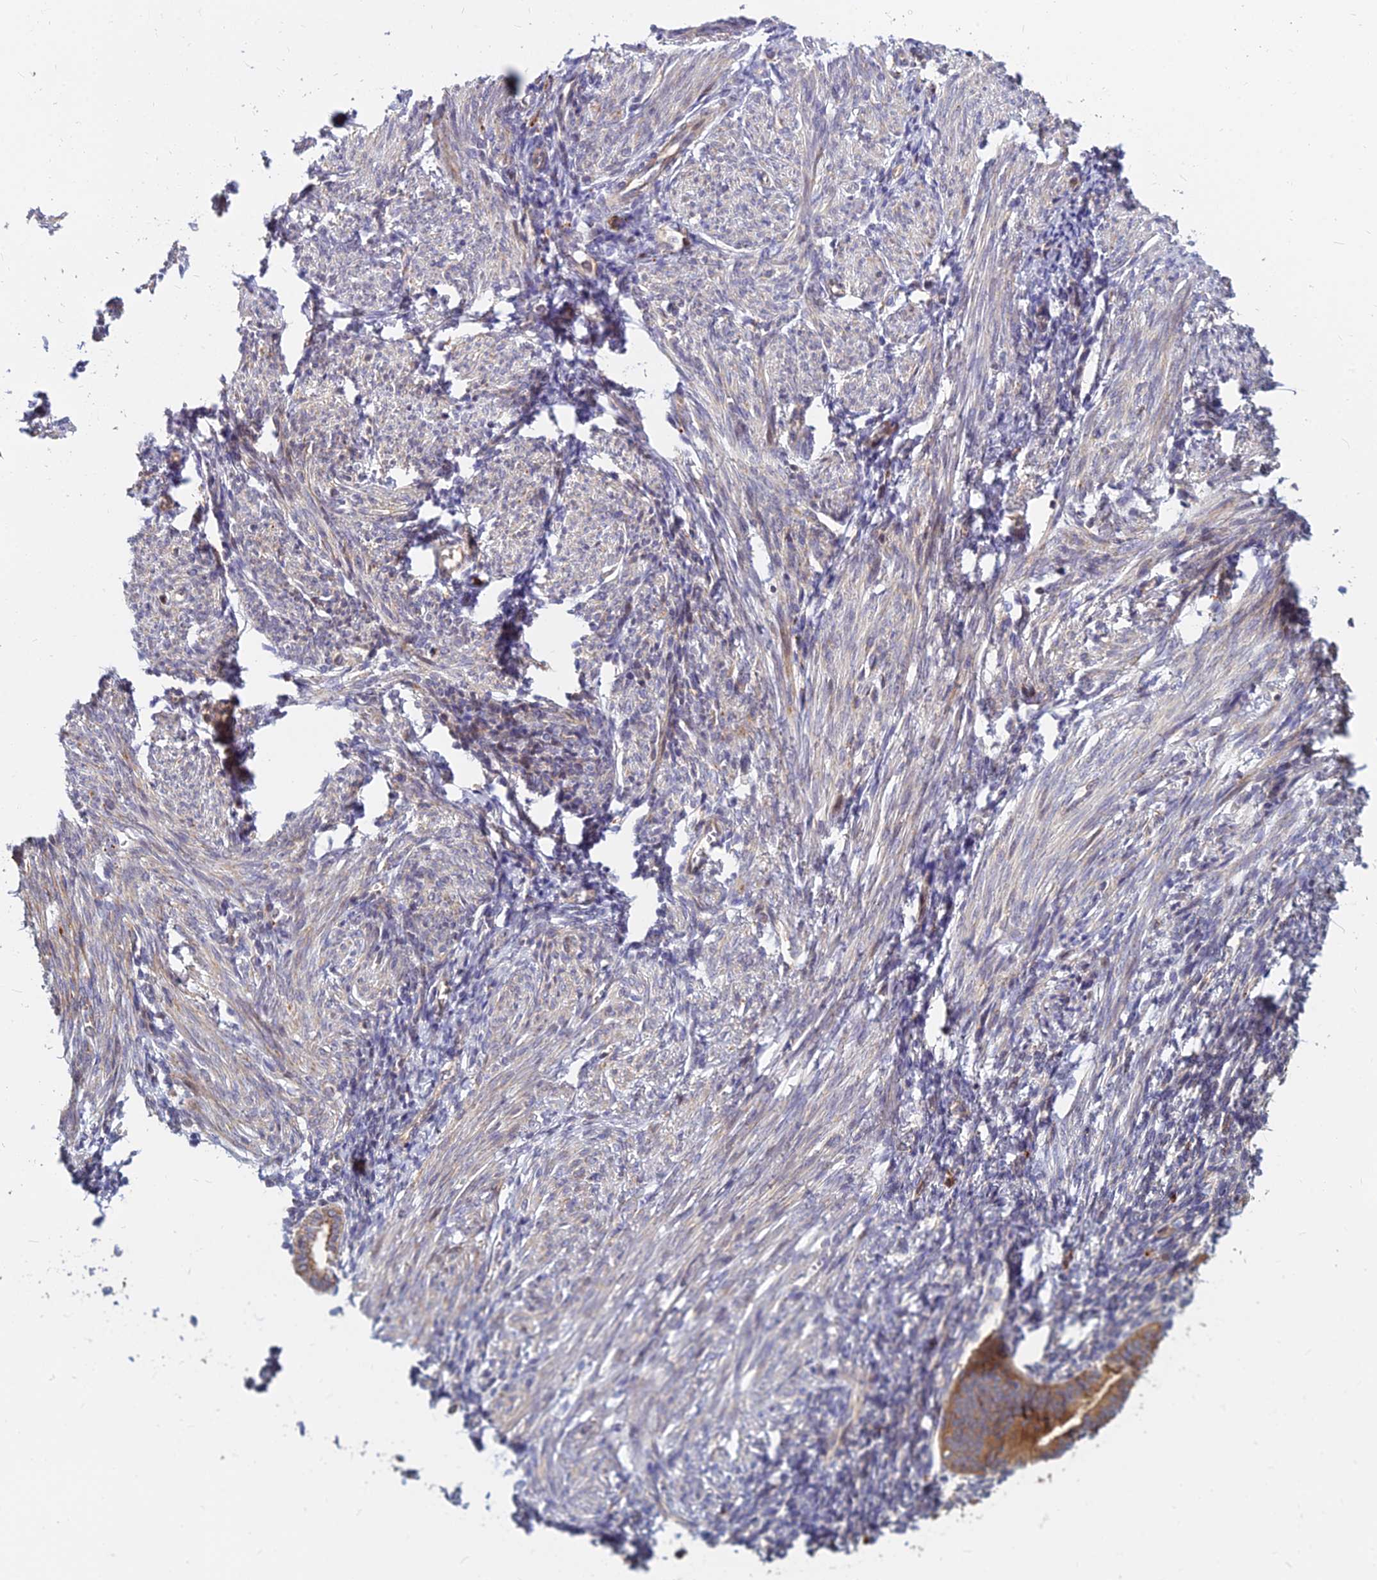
{"staining": {"intensity": "weak", "quantity": "<25%", "location": "cytoplasmic/membranous"}, "tissue": "endometrium", "cell_type": "Cells in endometrial stroma", "image_type": "normal", "snomed": [{"axis": "morphology", "description": "Normal tissue, NOS"}, {"axis": "morphology", "description": "Adenocarcinoma, NOS"}, {"axis": "topography", "description": "Endometrium"}], "caption": "The immunohistochemistry (IHC) histopathology image has no significant positivity in cells in endometrial stroma of endometrium.", "gene": "CCT6A", "patient": {"sex": "female", "age": 57}}